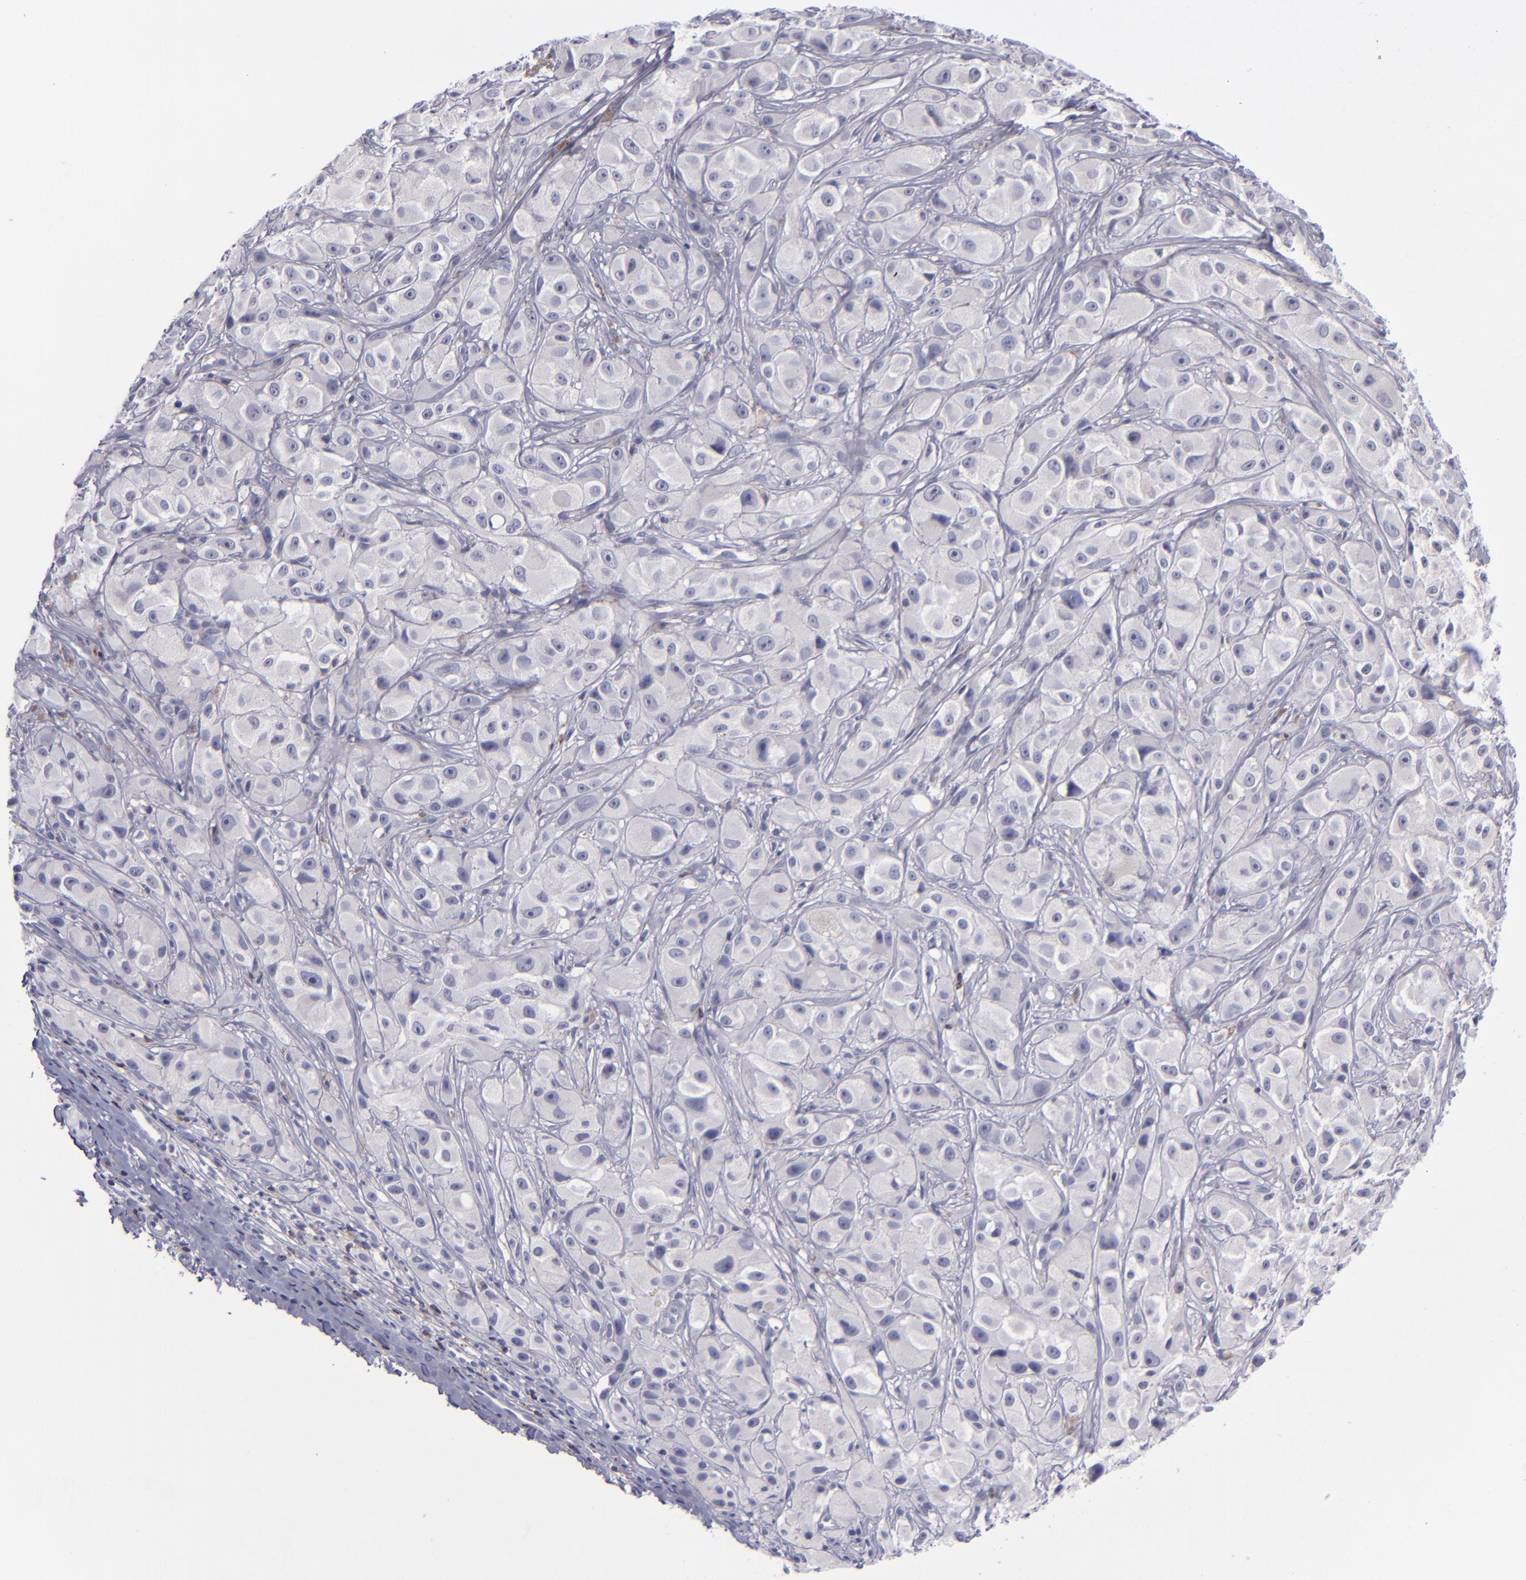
{"staining": {"intensity": "negative", "quantity": "none", "location": "none"}, "tissue": "melanoma", "cell_type": "Tumor cells", "image_type": "cancer", "snomed": [{"axis": "morphology", "description": "Malignant melanoma, NOS"}, {"axis": "topography", "description": "Skin"}], "caption": "Malignant melanoma was stained to show a protein in brown. There is no significant positivity in tumor cells.", "gene": "CD2", "patient": {"sex": "male", "age": 56}}